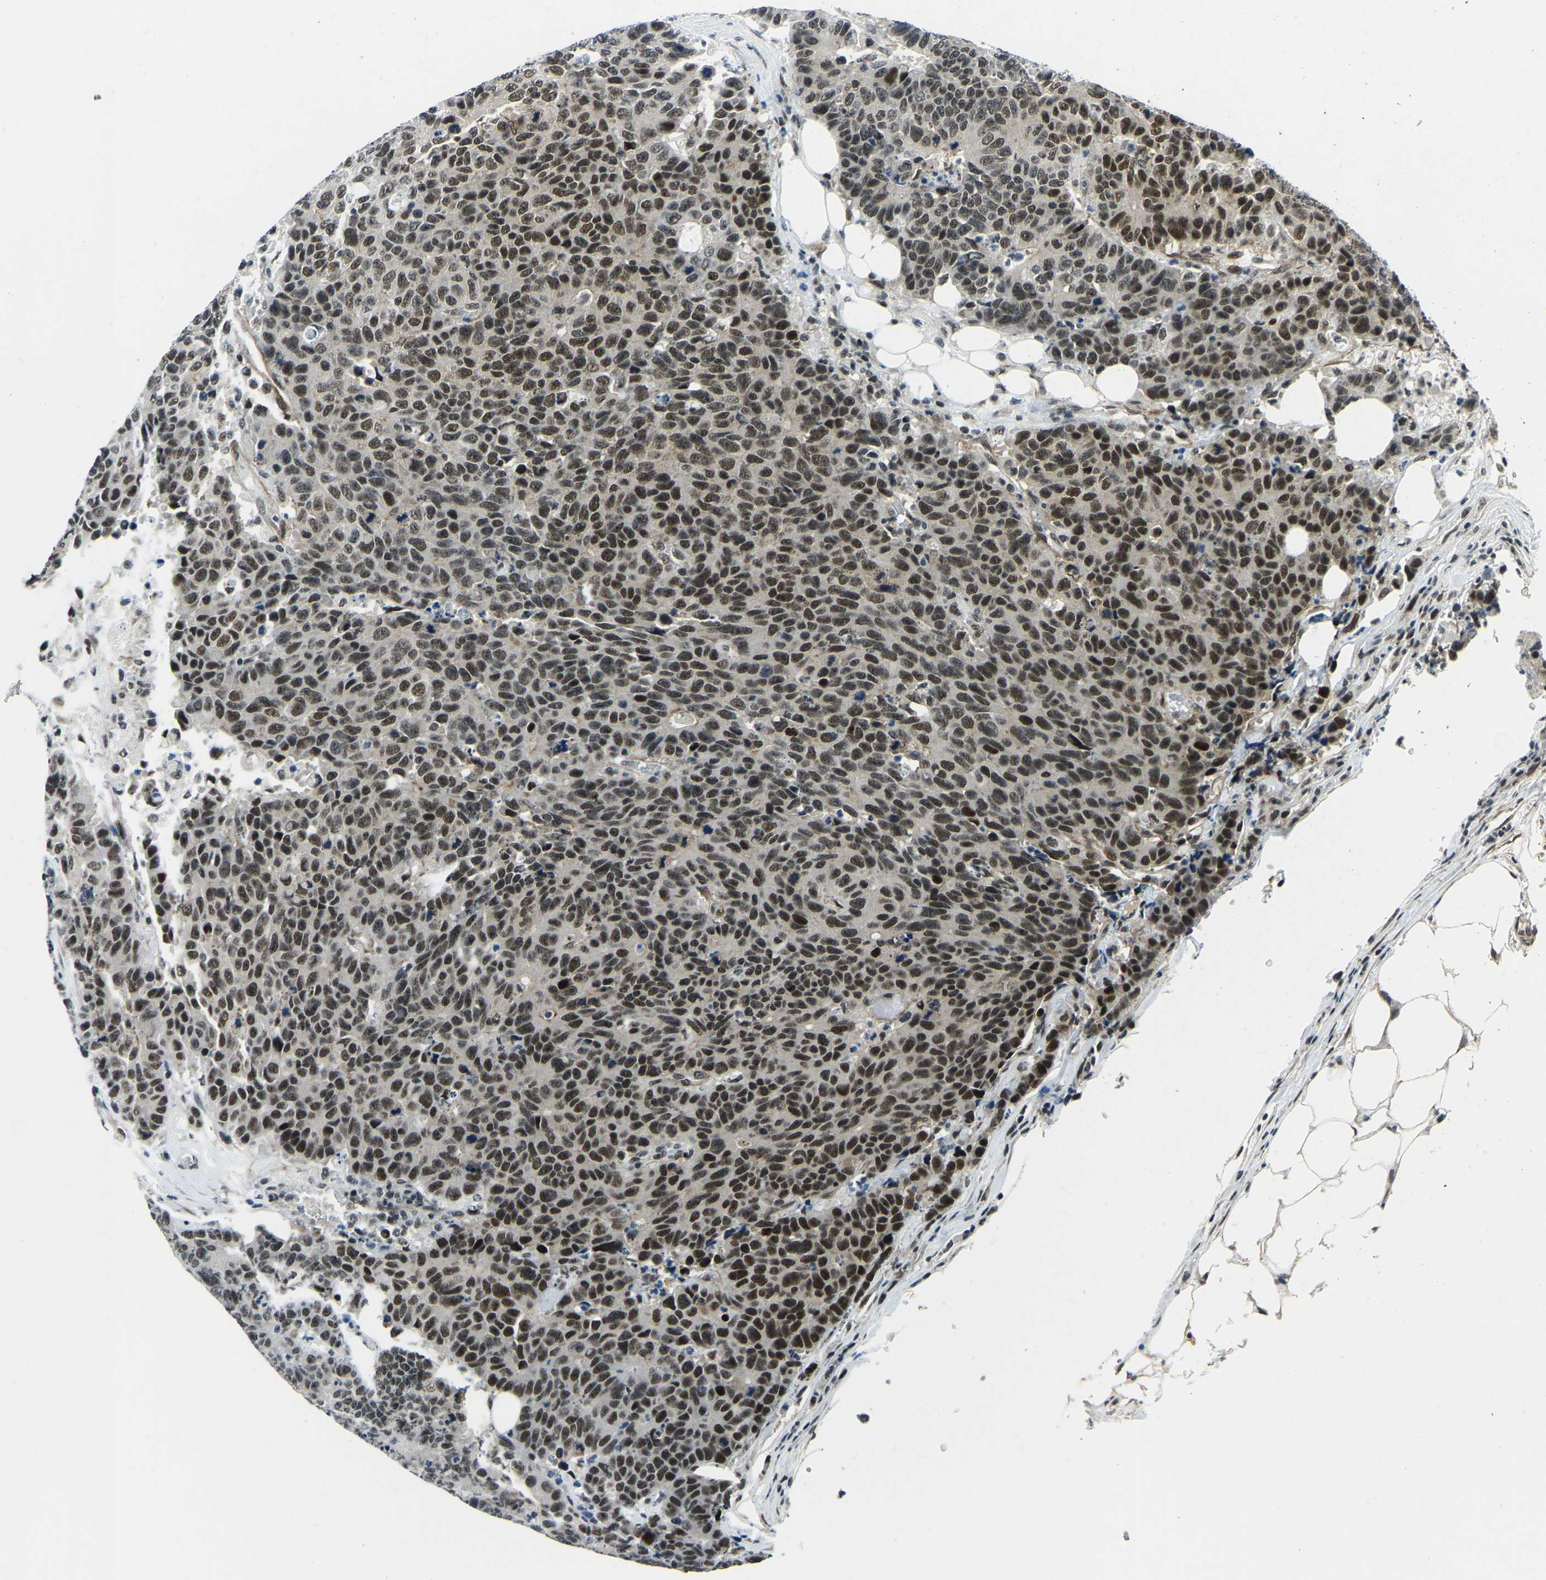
{"staining": {"intensity": "moderate", "quantity": ">75%", "location": "nuclear"}, "tissue": "colorectal cancer", "cell_type": "Tumor cells", "image_type": "cancer", "snomed": [{"axis": "morphology", "description": "Adenocarcinoma, NOS"}, {"axis": "topography", "description": "Colon"}], "caption": "This image shows immunohistochemistry staining of colorectal adenocarcinoma, with medium moderate nuclear staining in about >75% of tumor cells.", "gene": "PRCC", "patient": {"sex": "female", "age": 86}}